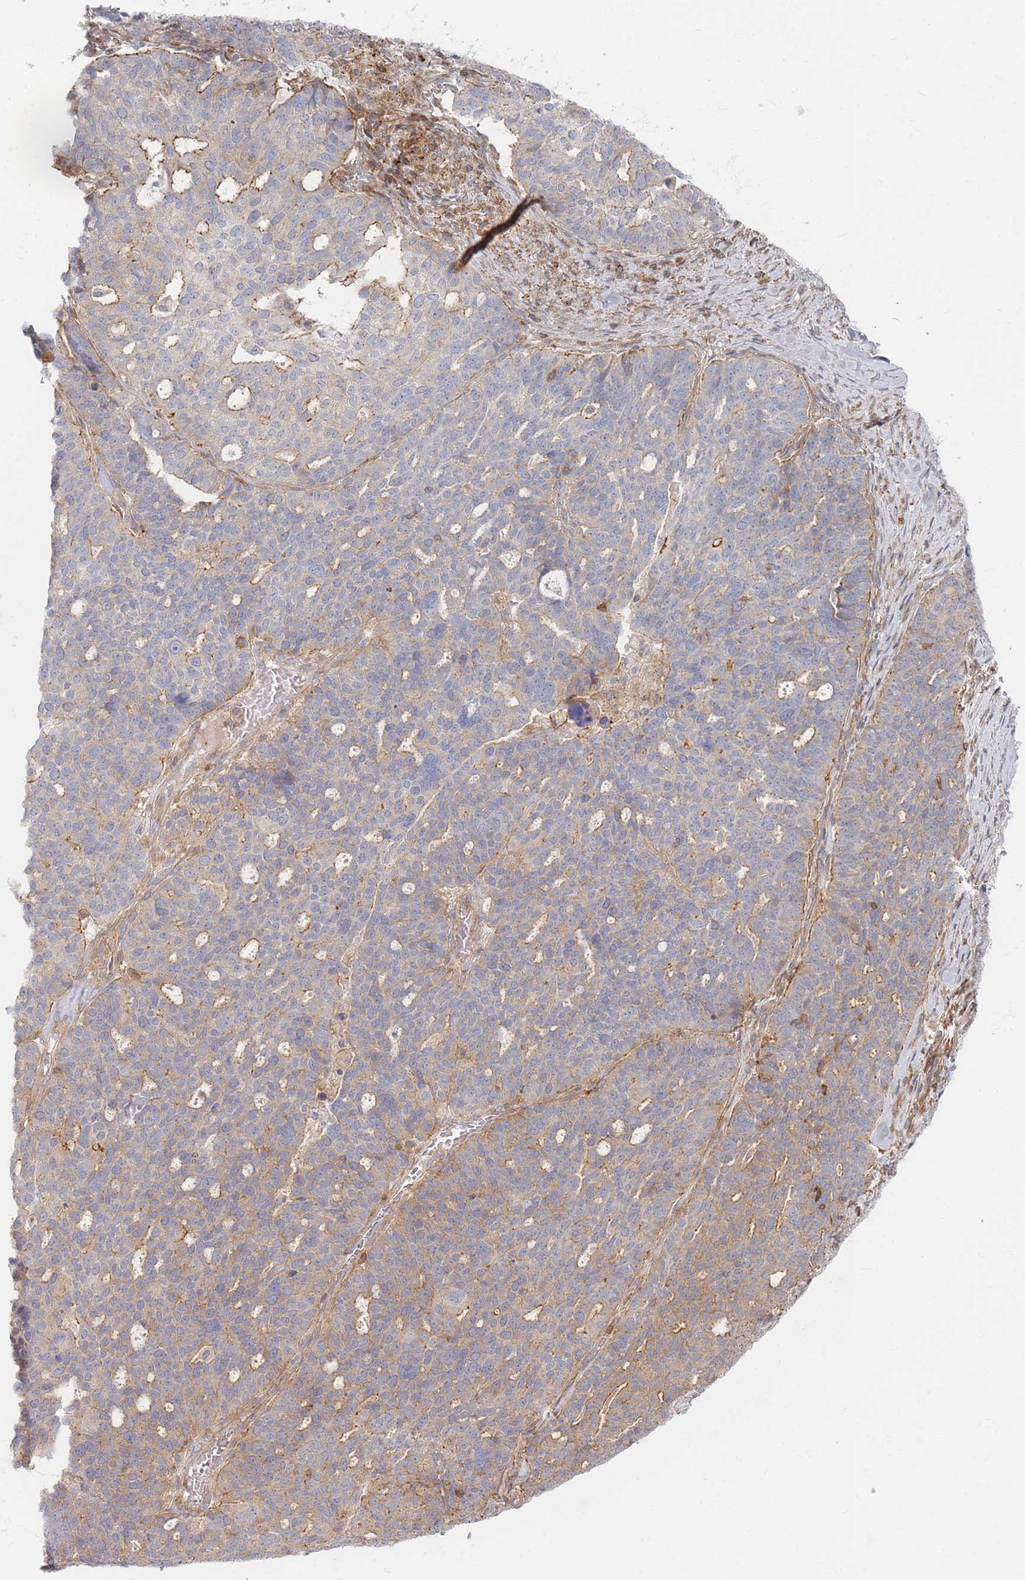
{"staining": {"intensity": "weak", "quantity": "25%-75%", "location": "cytoplasmic/membranous"}, "tissue": "ovarian cancer", "cell_type": "Tumor cells", "image_type": "cancer", "snomed": [{"axis": "morphology", "description": "Cystadenocarcinoma, serous, NOS"}, {"axis": "topography", "description": "Ovary"}], "caption": "An image of ovarian cancer stained for a protein demonstrates weak cytoplasmic/membranous brown staining in tumor cells.", "gene": "ZNF852", "patient": {"sex": "female", "age": 59}}